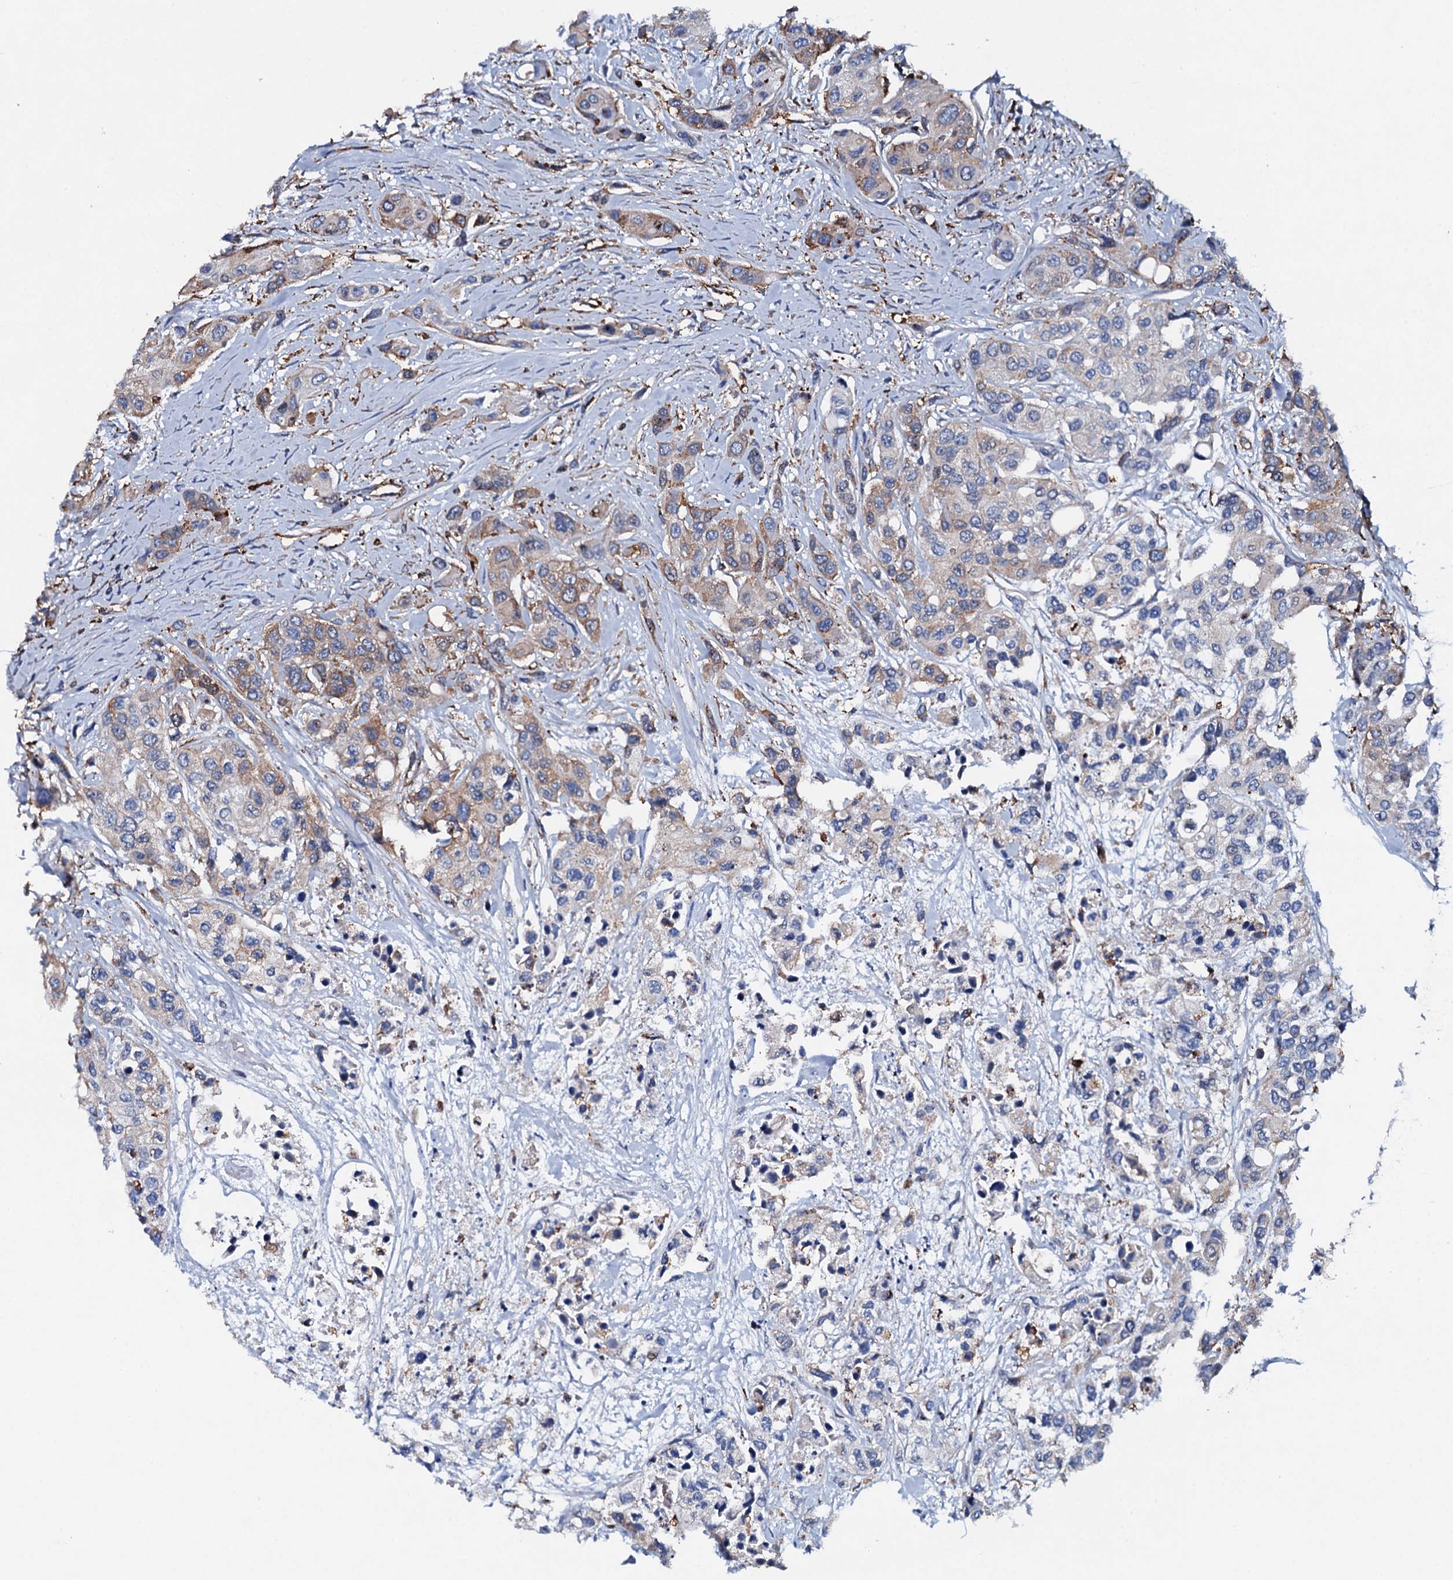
{"staining": {"intensity": "weak", "quantity": "25%-75%", "location": "cytoplasmic/membranous"}, "tissue": "urothelial cancer", "cell_type": "Tumor cells", "image_type": "cancer", "snomed": [{"axis": "morphology", "description": "Normal tissue, NOS"}, {"axis": "morphology", "description": "Urothelial carcinoma, High grade"}, {"axis": "topography", "description": "Vascular tissue"}, {"axis": "topography", "description": "Urinary bladder"}], "caption": "Immunohistochemistry (IHC) (DAB) staining of human urothelial cancer reveals weak cytoplasmic/membranous protein staining in approximately 25%-75% of tumor cells.", "gene": "MS4A4E", "patient": {"sex": "female", "age": 56}}